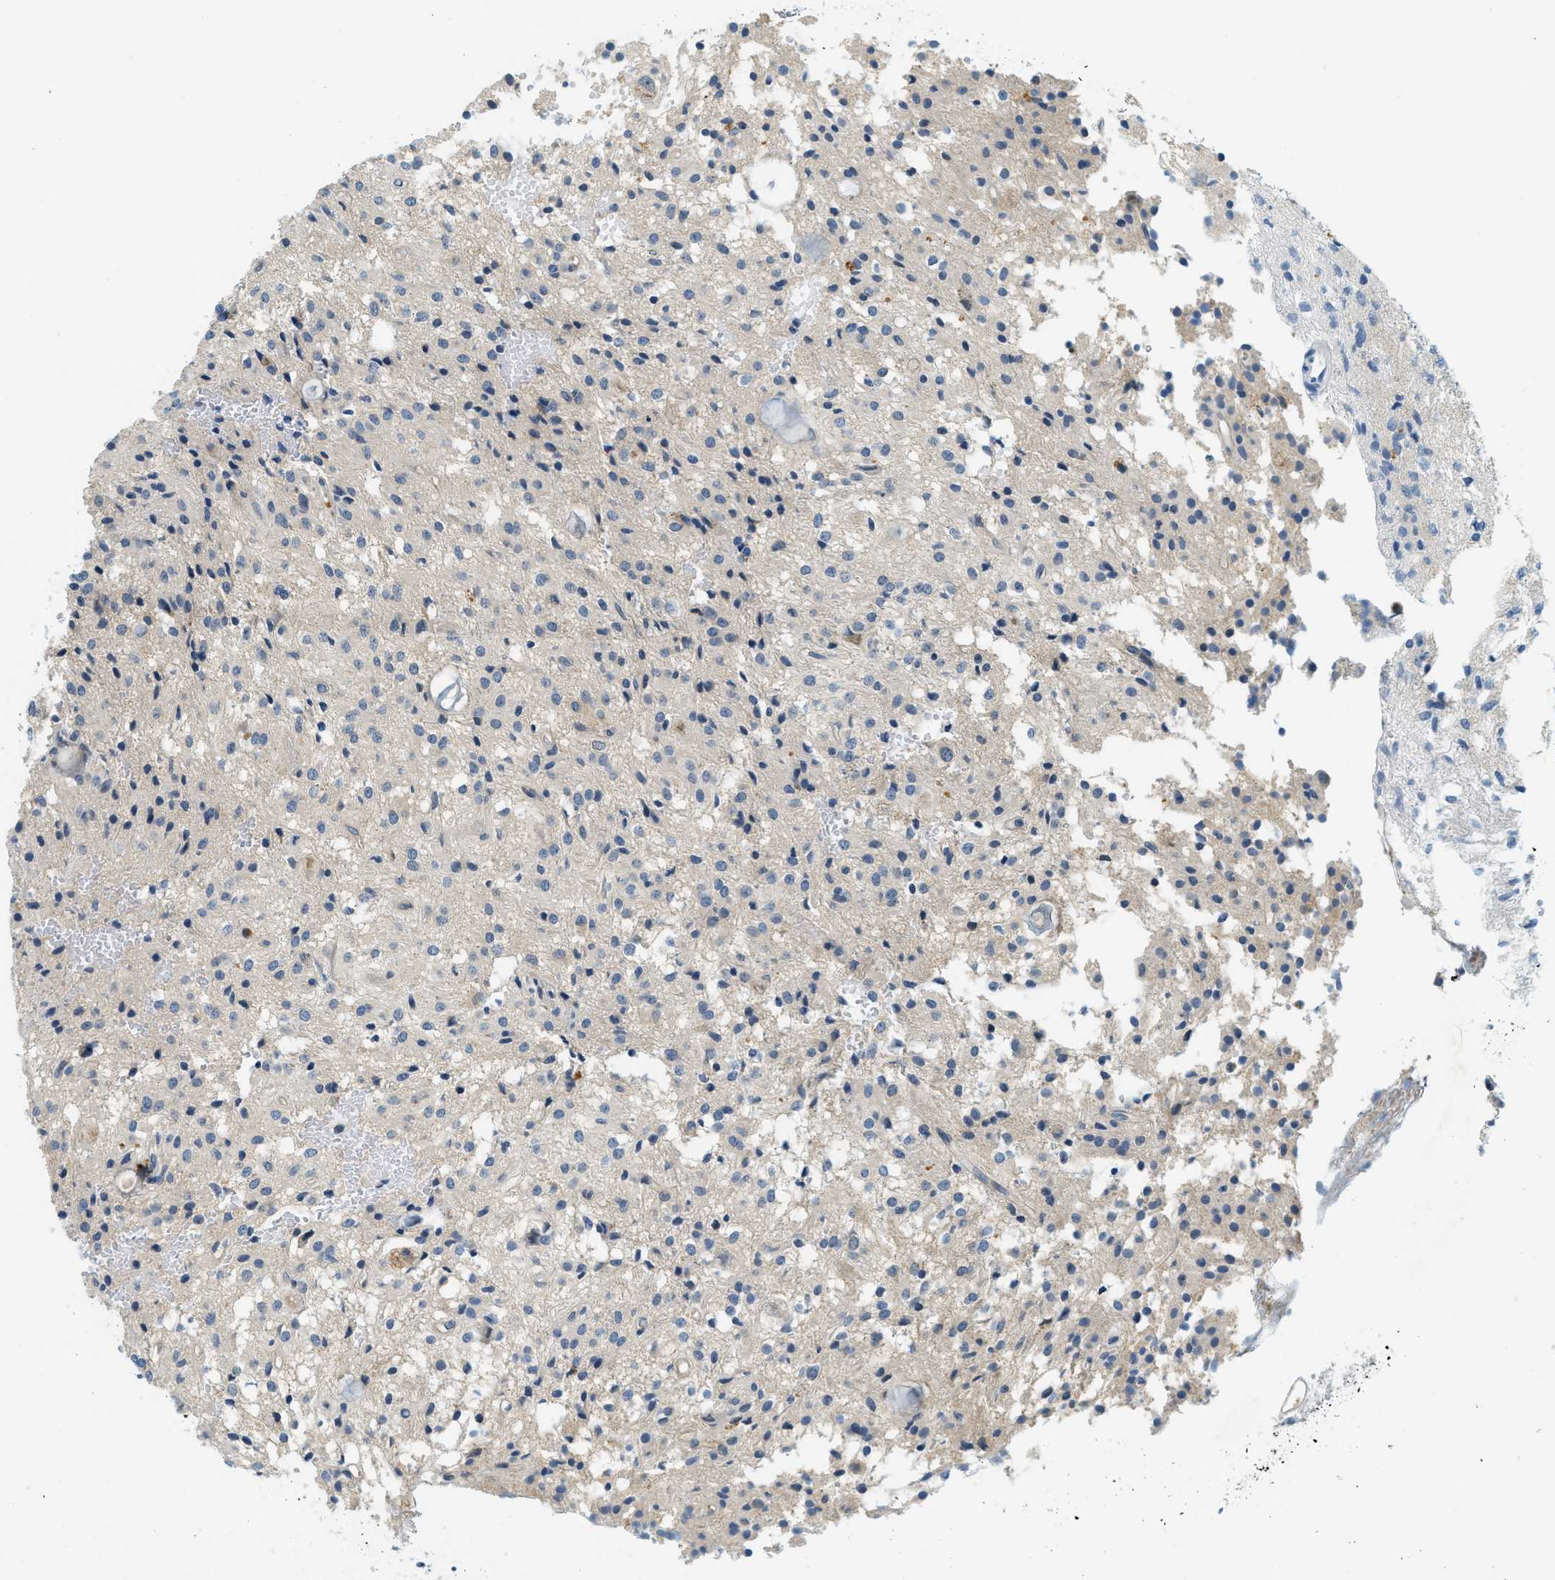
{"staining": {"intensity": "negative", "quantity": "none", "location": "none"}, "tissue": "glioma", "cell_type": "Tumor cells", "image_type": "cancer", "snomed": [{"axis": "morphology", "description": "Glioma, malignant, High grade"}, {"axis": "topography", "description": "Brain"}], "caption": "The photomicrograph exhibits no staining of tumor cells in glioma.", "gene": "RASGRP2", "patient": {"sex": "female", "age": 59}}